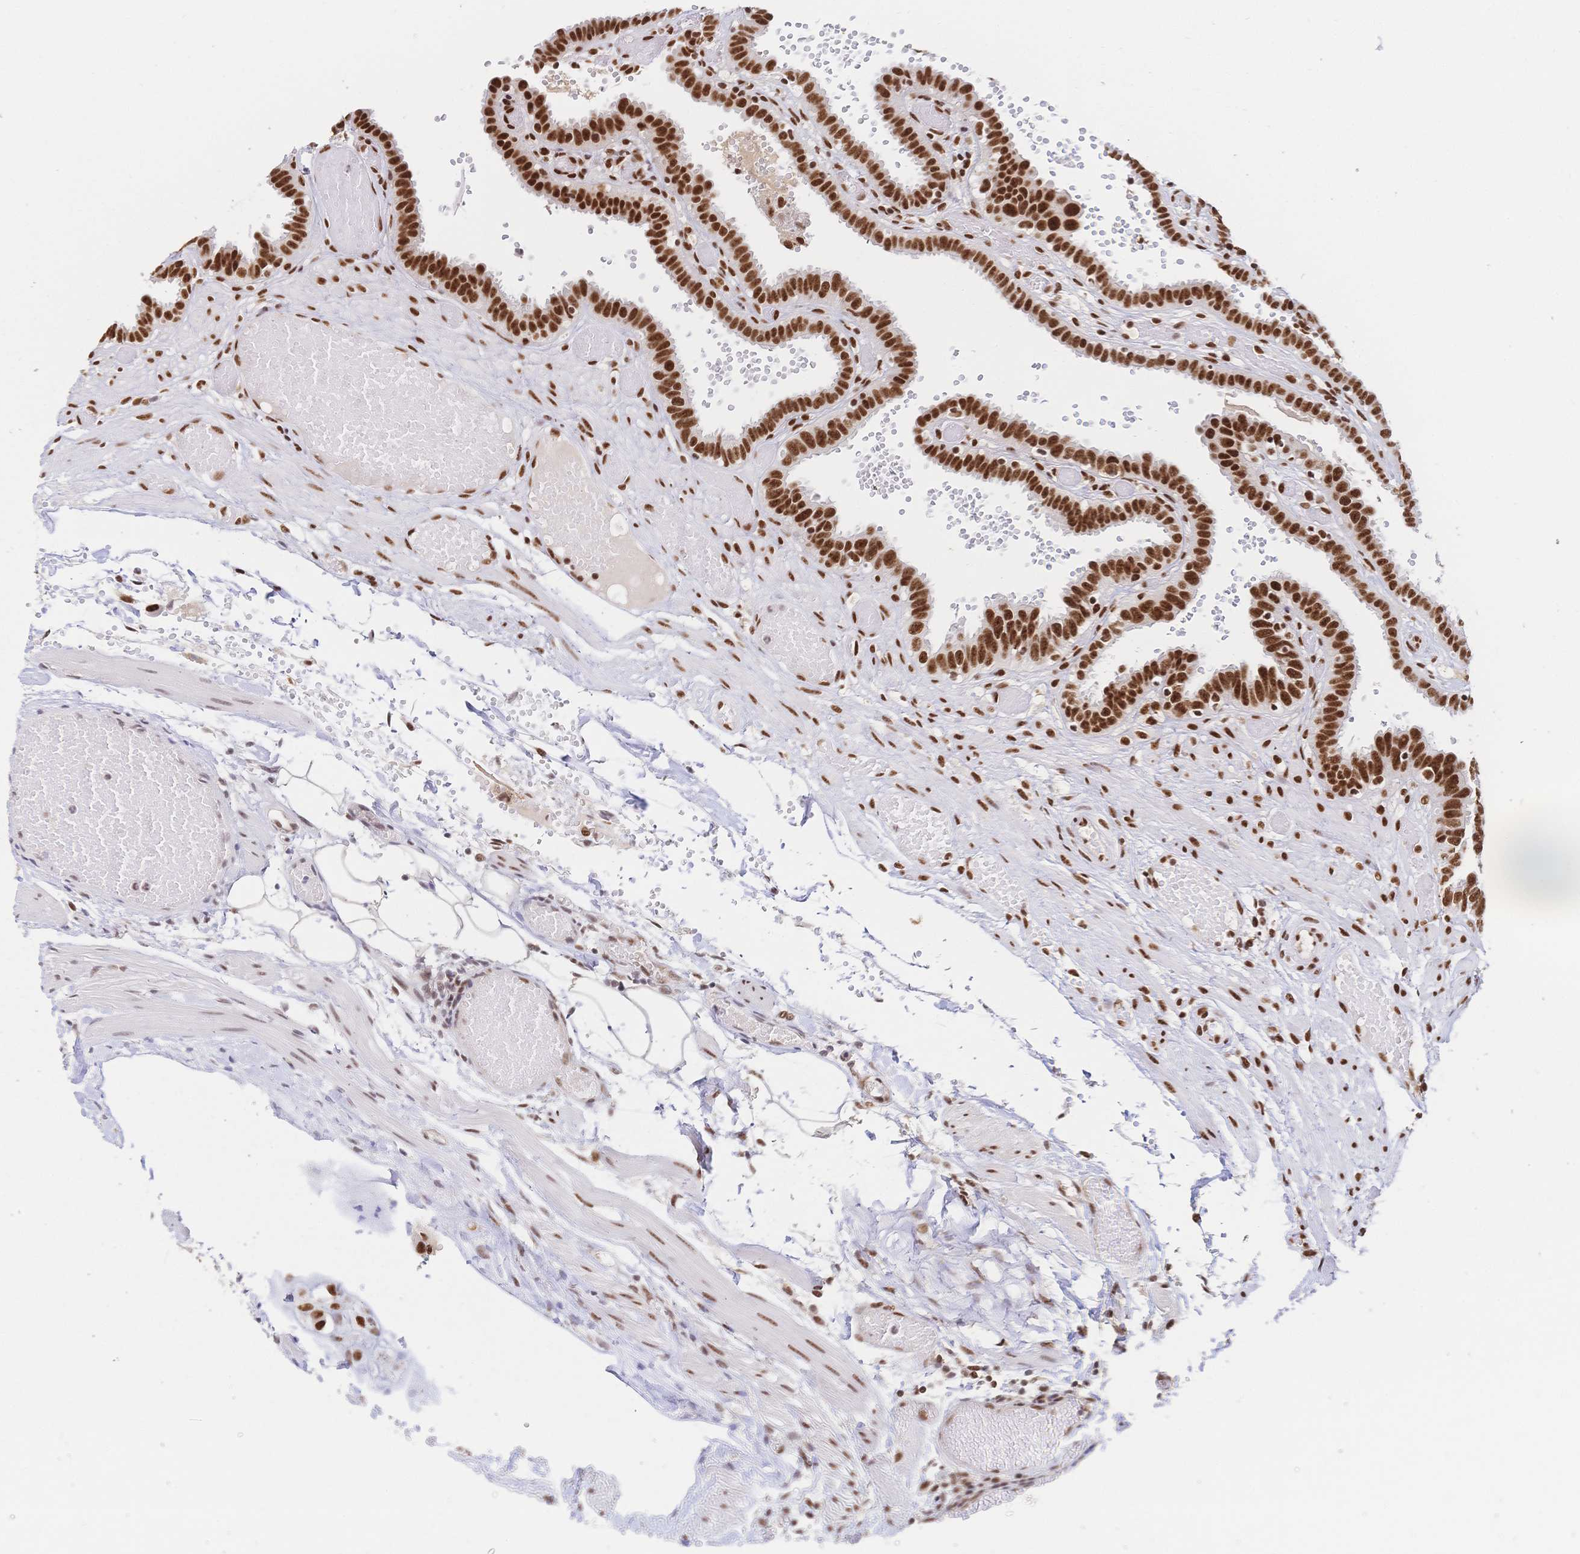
{"staining": {"intensity": "strong", "quantity": ">75%", "location": "nuclear"}, "tissue": "fallopian tube", "cell_type": "Glandular cells", "image_type": "normal", "snomed": [{"axis": "morphology", "description": "Normal tissue, NOS"}, {"axis": "topography", "description": "Fallopian tube"}], "caption": "Immunohistochemistry (IHC) of normal fallopian tube demonstrates high levels of strong nuclear staining in approximately >75% of glandular cells. (DAB (3,3'-diaminobenzidine) IHC, brown staining for protein, blue staining for nuclei).", "gene": "SRSF1", "patient": {"sex": "female", "age": 37}}